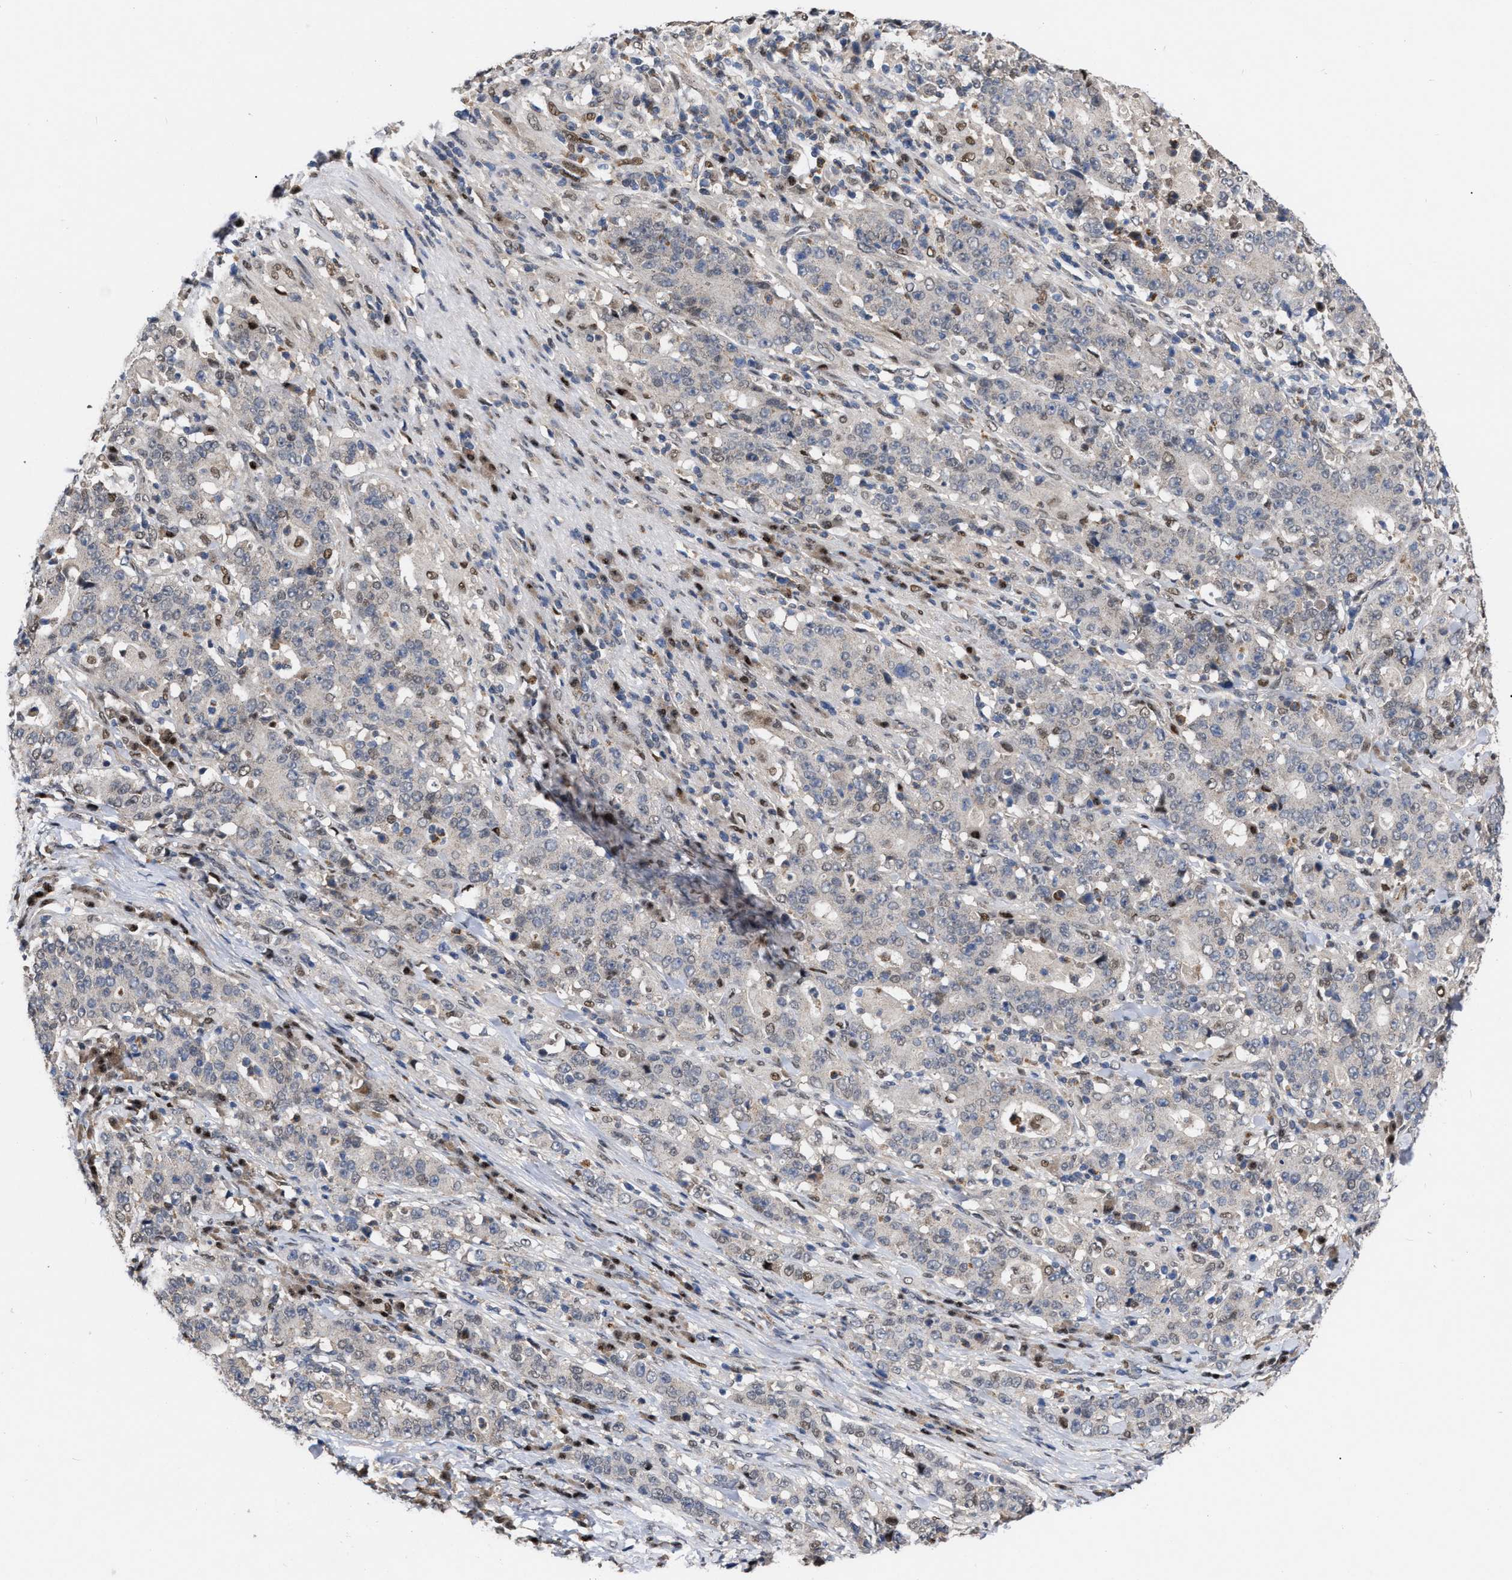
{"staining": {"intensity": "negative", "quantity": "none", "location": "none"}, "tissue": "stomach cancer", "cell_type": "Tumor cells", "image_type": "cancer", "snomed": [{"axis": "morphology", "description": "Normal tissue, NOS"}, {"axis": "morphology", "description": "Adenocarcinoma, NOS"}, {"axis": "topography", "description": "Stomach, upper"}, {"axis": "topography", "description": "Stomach"}], "caption": "Histopathology image shows no significant protein staining in tumor cells of adenocarcinoma (stomach). (Immunohistochemistry, brightfield microscopy, high magnification).", "gene": "MDM4", "patient": {"sex": "male", "age": 59}}